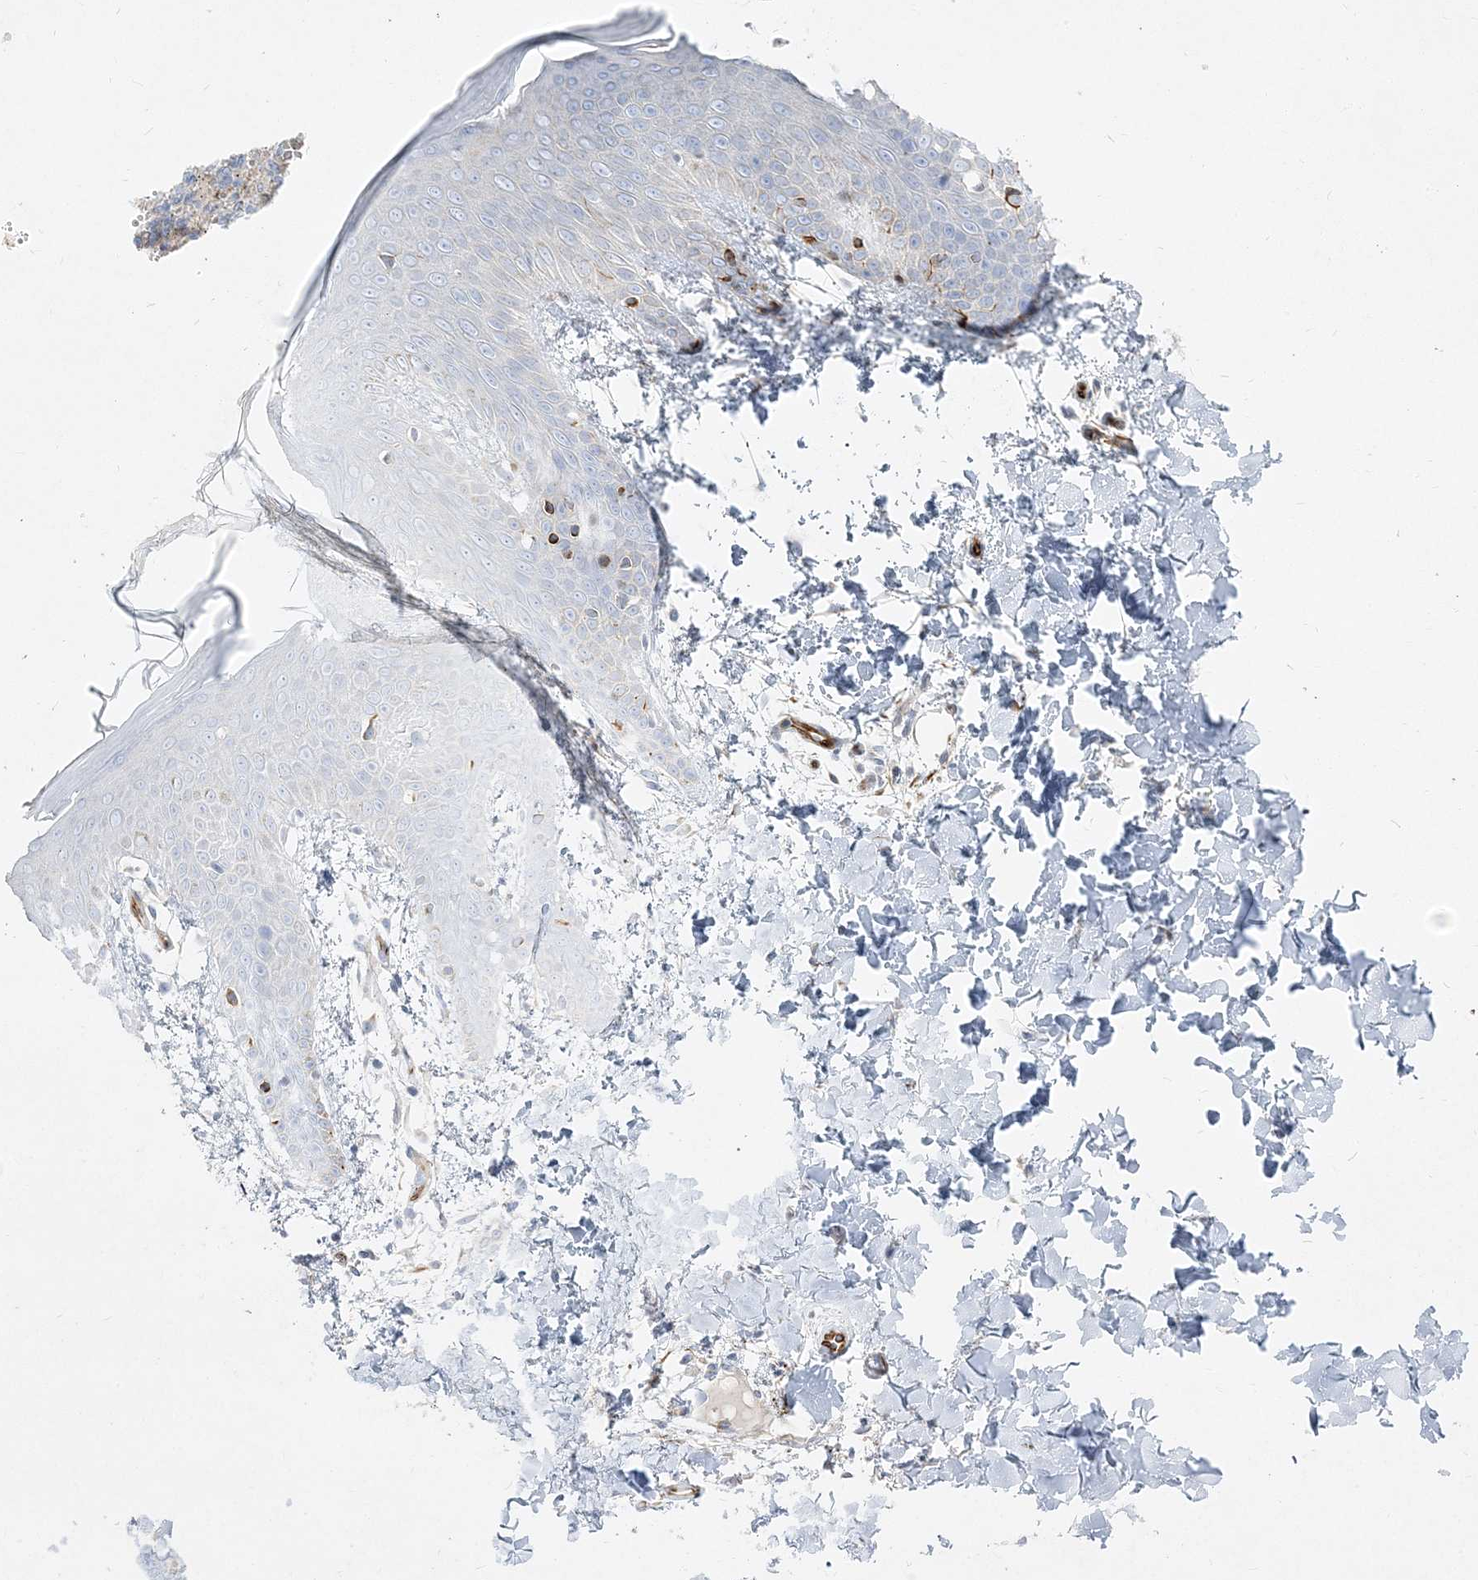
{"staining": {"intensity": "negative", "quantity": "none", "location": "none"}, "tissue": "skin", "cell_type": "Fibroblasts", "image_type": "normal", "snomed": [{"axis": "morphology", "description": "Normal tissue, NOS"}, {"axis": "topography", "description": "Skin"}], "caption": "This is an immunohistochemistry micrograph of normal human skin. There is no positivity in fibroblasts.", "gene": "GPAT2", "patient": {"sex": "male", "age": 36}}